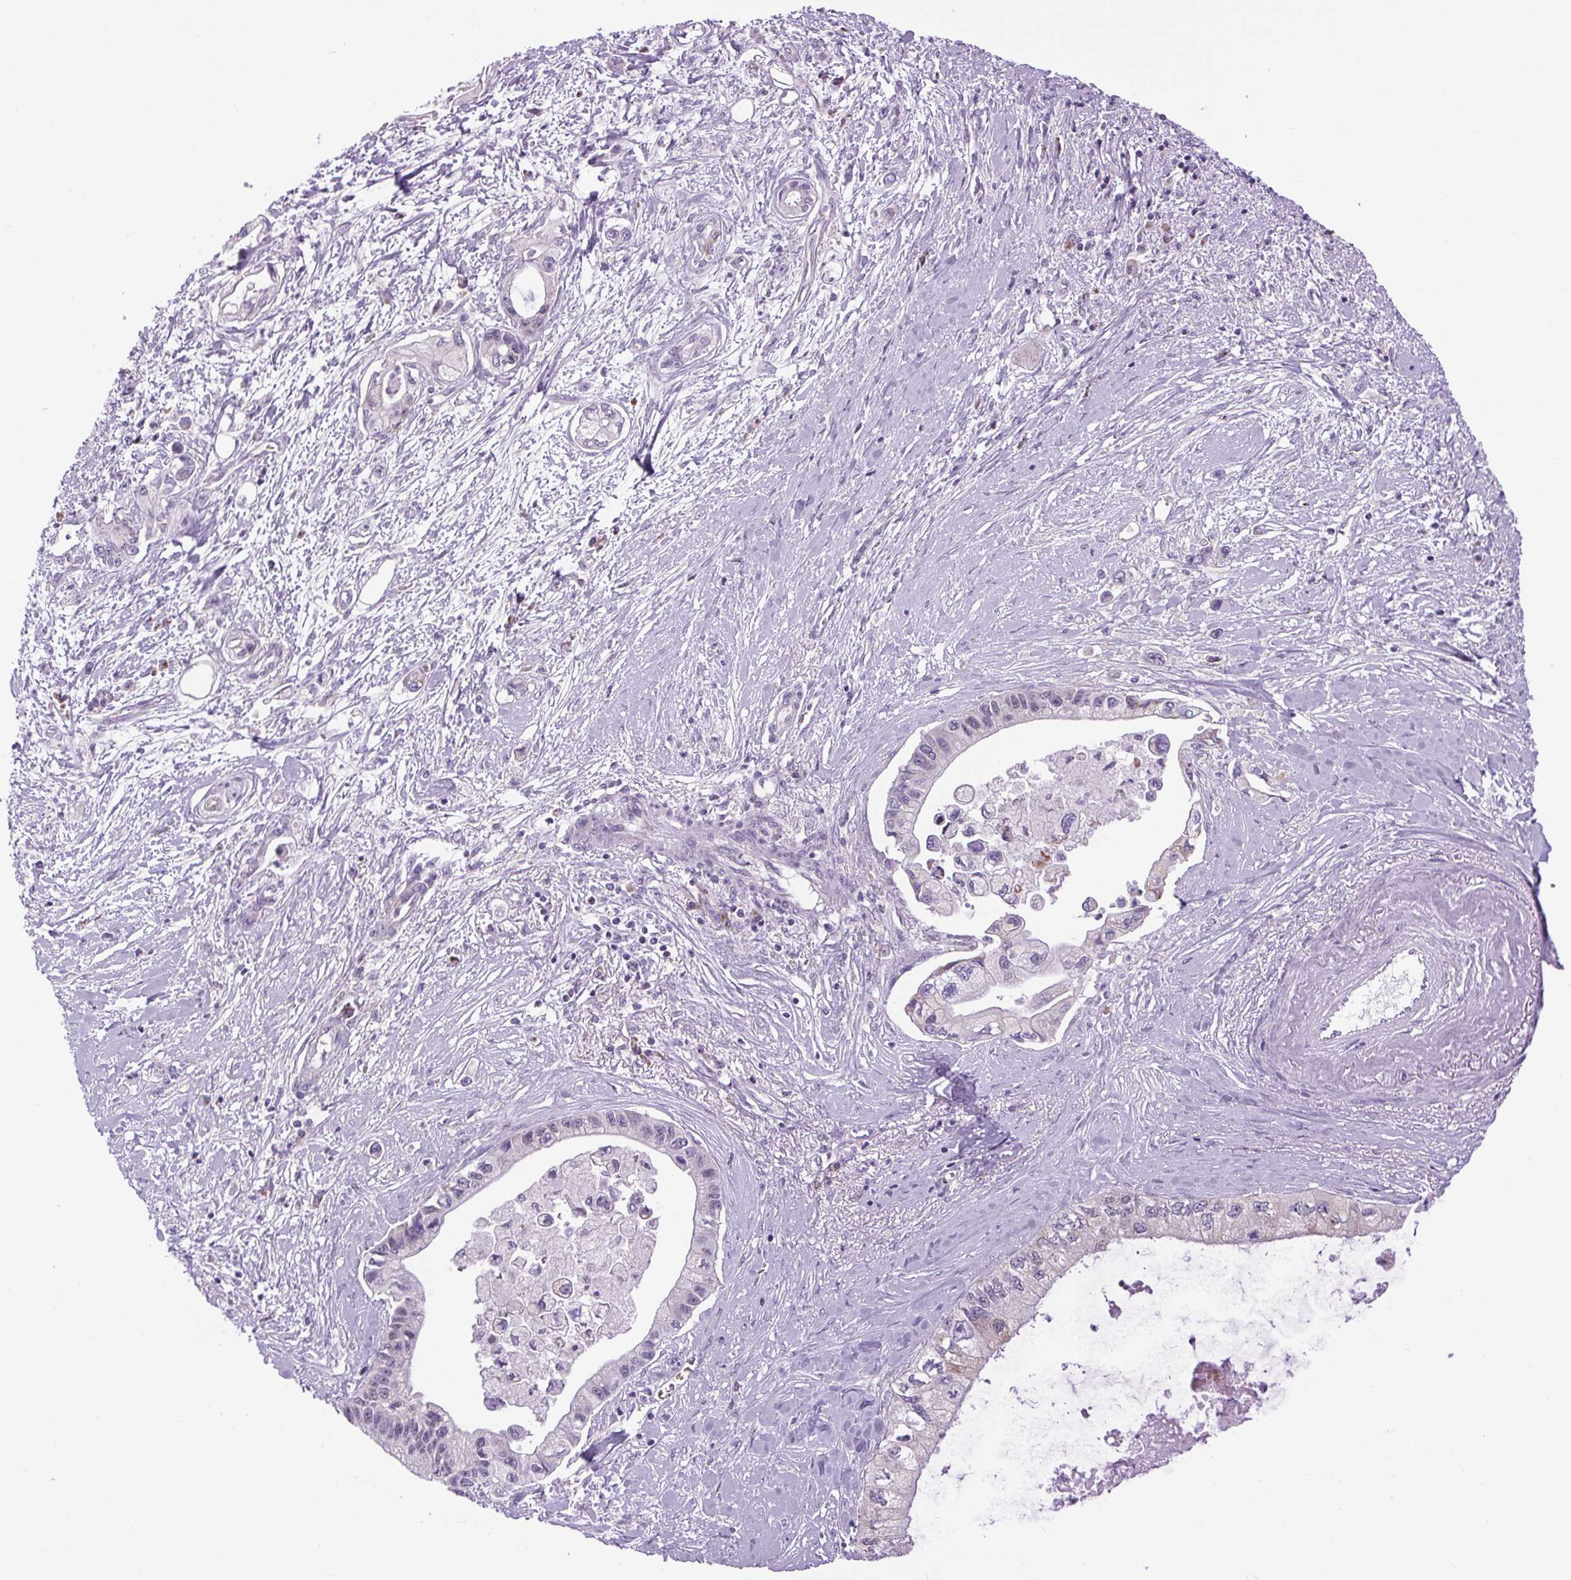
{"staining": {"intensity": "negative", "quantity": "none", "location": "none"}, "tissue": "pancreatic cancer", "cell_type": "Tumor cells", "image_type": "cancer", "snomed": [{"axis": "morphology", "description": "Adenocarcinoma, NOS"}, {"axis": "topography", "description": "Pancreas"}], "caption": "The image demonstrates no significant expression in tumor cells of pancreatic adenocarcinoma.", "gene": "SCO2", "patient": {"sex": "male", "age": 61}}